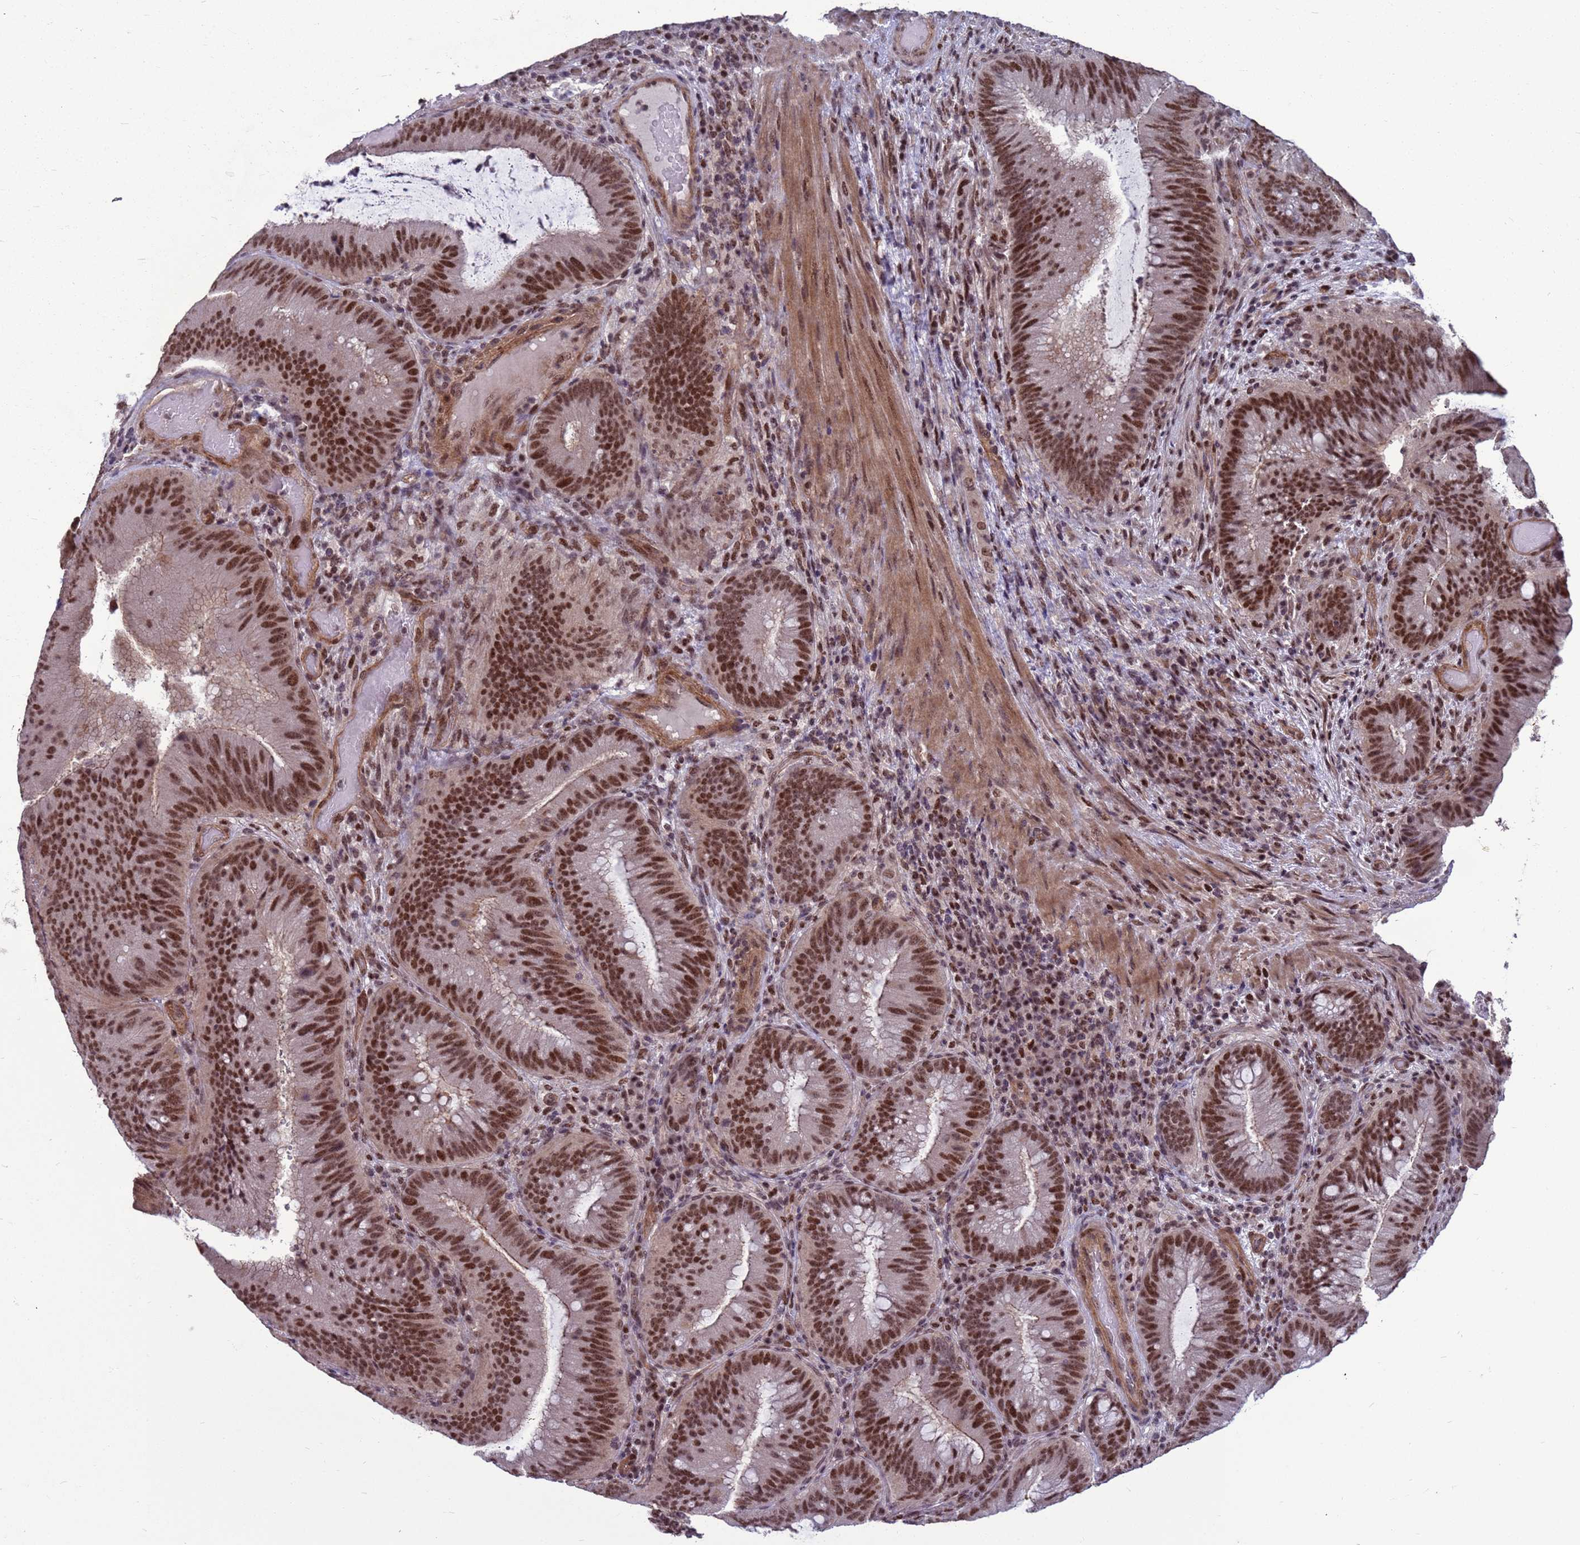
{"staining": {"intensity": "strong", "quantity": ">75%", "location": "nuclear"}, "tissue": "colorectal cancer", "cell_type": "Tumor cells", "image_type": "cancer", "snomed": [{"axis": "morphology", "description": "Adenocarcinoma, NOS"}, {"axis": "topography", "description": "Colon"}], "caption": "Adenocarcinoma (colorectal) tissue exhibits strong nuclear positivity in approximately >75% of tumor cells", "gene": "NSL1", "patient": {"sex": "female", "age": 43}}